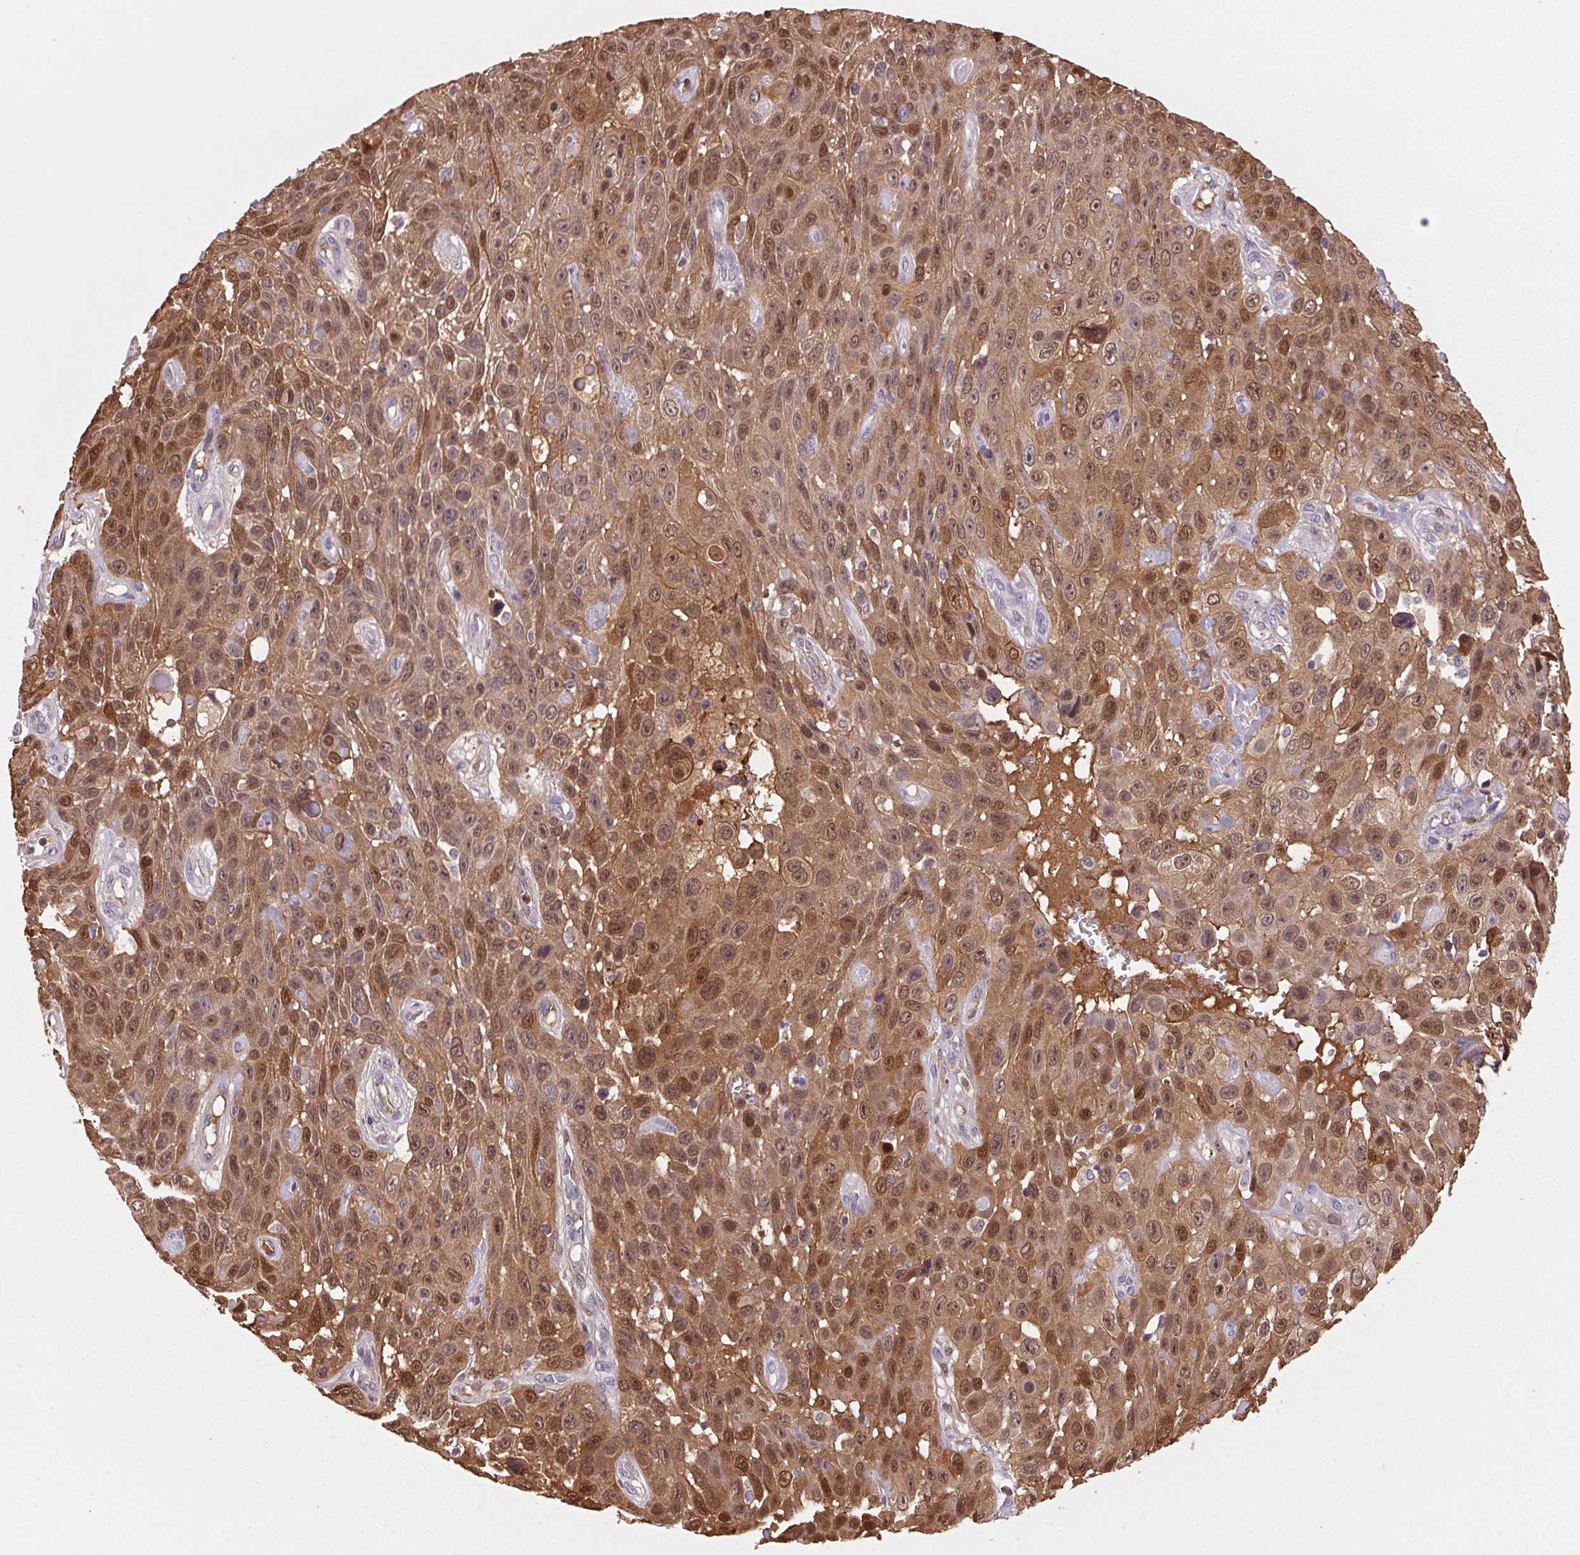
{"staining": {"intensity": "moderate", "quantity": ">75%", "location": "cytoplasmic/membranous,nuclear"}, "tissue": "skin cancer", "cell_type": "Tumor cells", "image_type": "cancer", "snomed": [{"axis": "morphology", "description": "Squamous cell carcinoma, NOS"}, {"axis": "topography", "description": "Skin"}], "caption": "DAB immunohistochemical staining of skin squamous cell carcinoma reveals moderate cytoplasmic/membranous and nuclear protein positivity in about >75% of tumor cells.", "gene": "S100A2", "patient": {"sex": "male", "age": 82}}